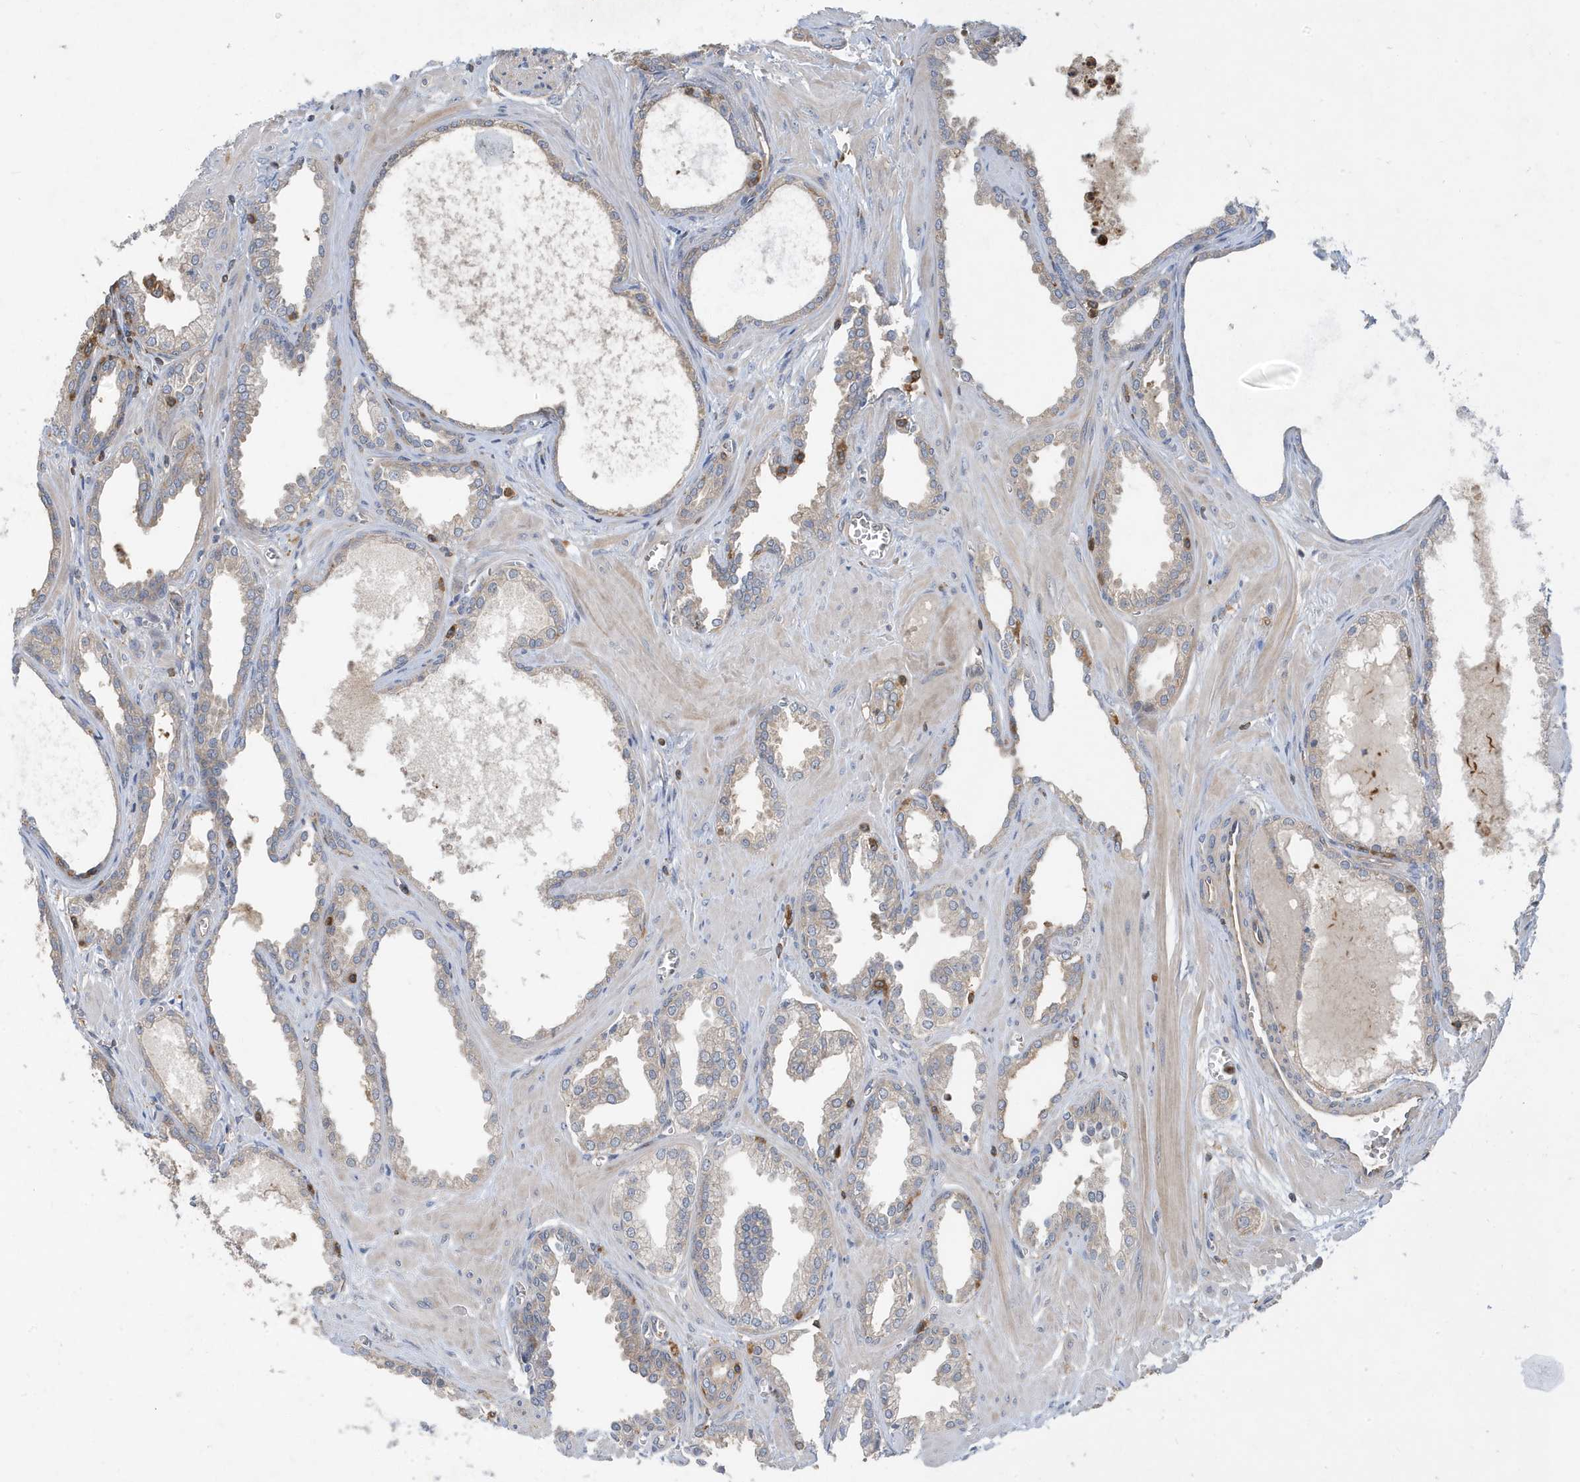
{"staining": {"intensity": "weak", "quantity": ">75%", "location": "cytoplasmic/membranous"}, "tissue": "prostate cancer", "cell_type": "Tumor cells", "image_type": "cancer", "snomed": [{"axis": "morphology", "description": "Adenocarcinoma, Low grade"}, {"axis": "topography", "description": "Prostate"}], "caption": "This is an image of immunohistochemistry staining of prostate cancer, which shows weak expression in the cytoplasmic/membranous of tumor cells.", "gene": "LAPTM4A", "patient": {"sex": "male", "age": 67}}